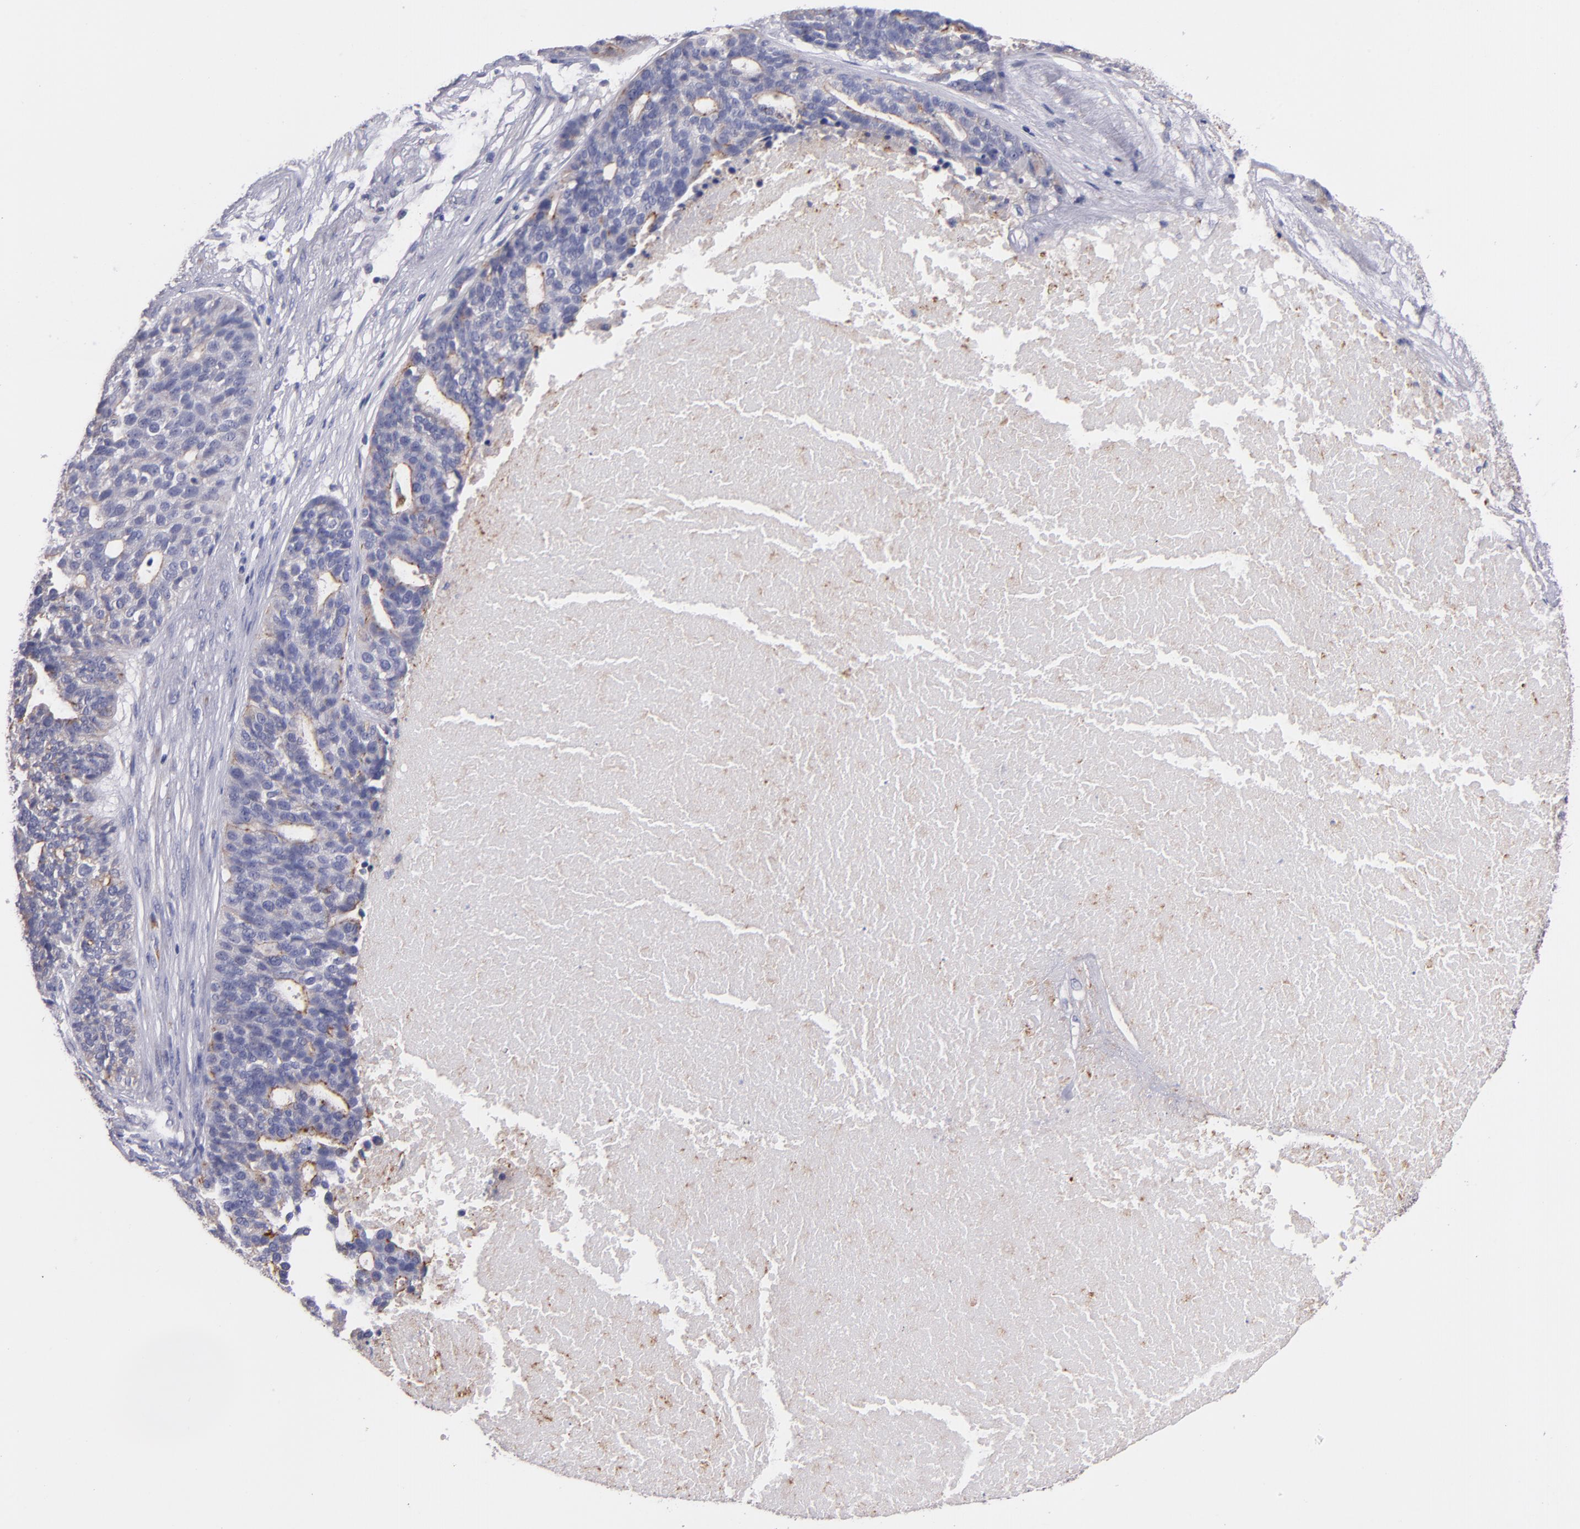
{"staining": {"intensity": "negative", "quantity": "none", "location": "none"}, "tissue": "ovarian cancer", "cell_type": "Tumor cells", "image_type": "cancer", "snomed": [{"axis": "morphology", "description": "Cystadenocarcinoma, serous, NOS"}, {"axis": "topography", "description": "Ovary"}], "caption": "This is an immunohistochemistry image of human ovarian serous cystadenocarcinoma. There is no staining in tumor cells.", "gene": "C5AR1", "patient": {"sex": "female", "age": 59}}